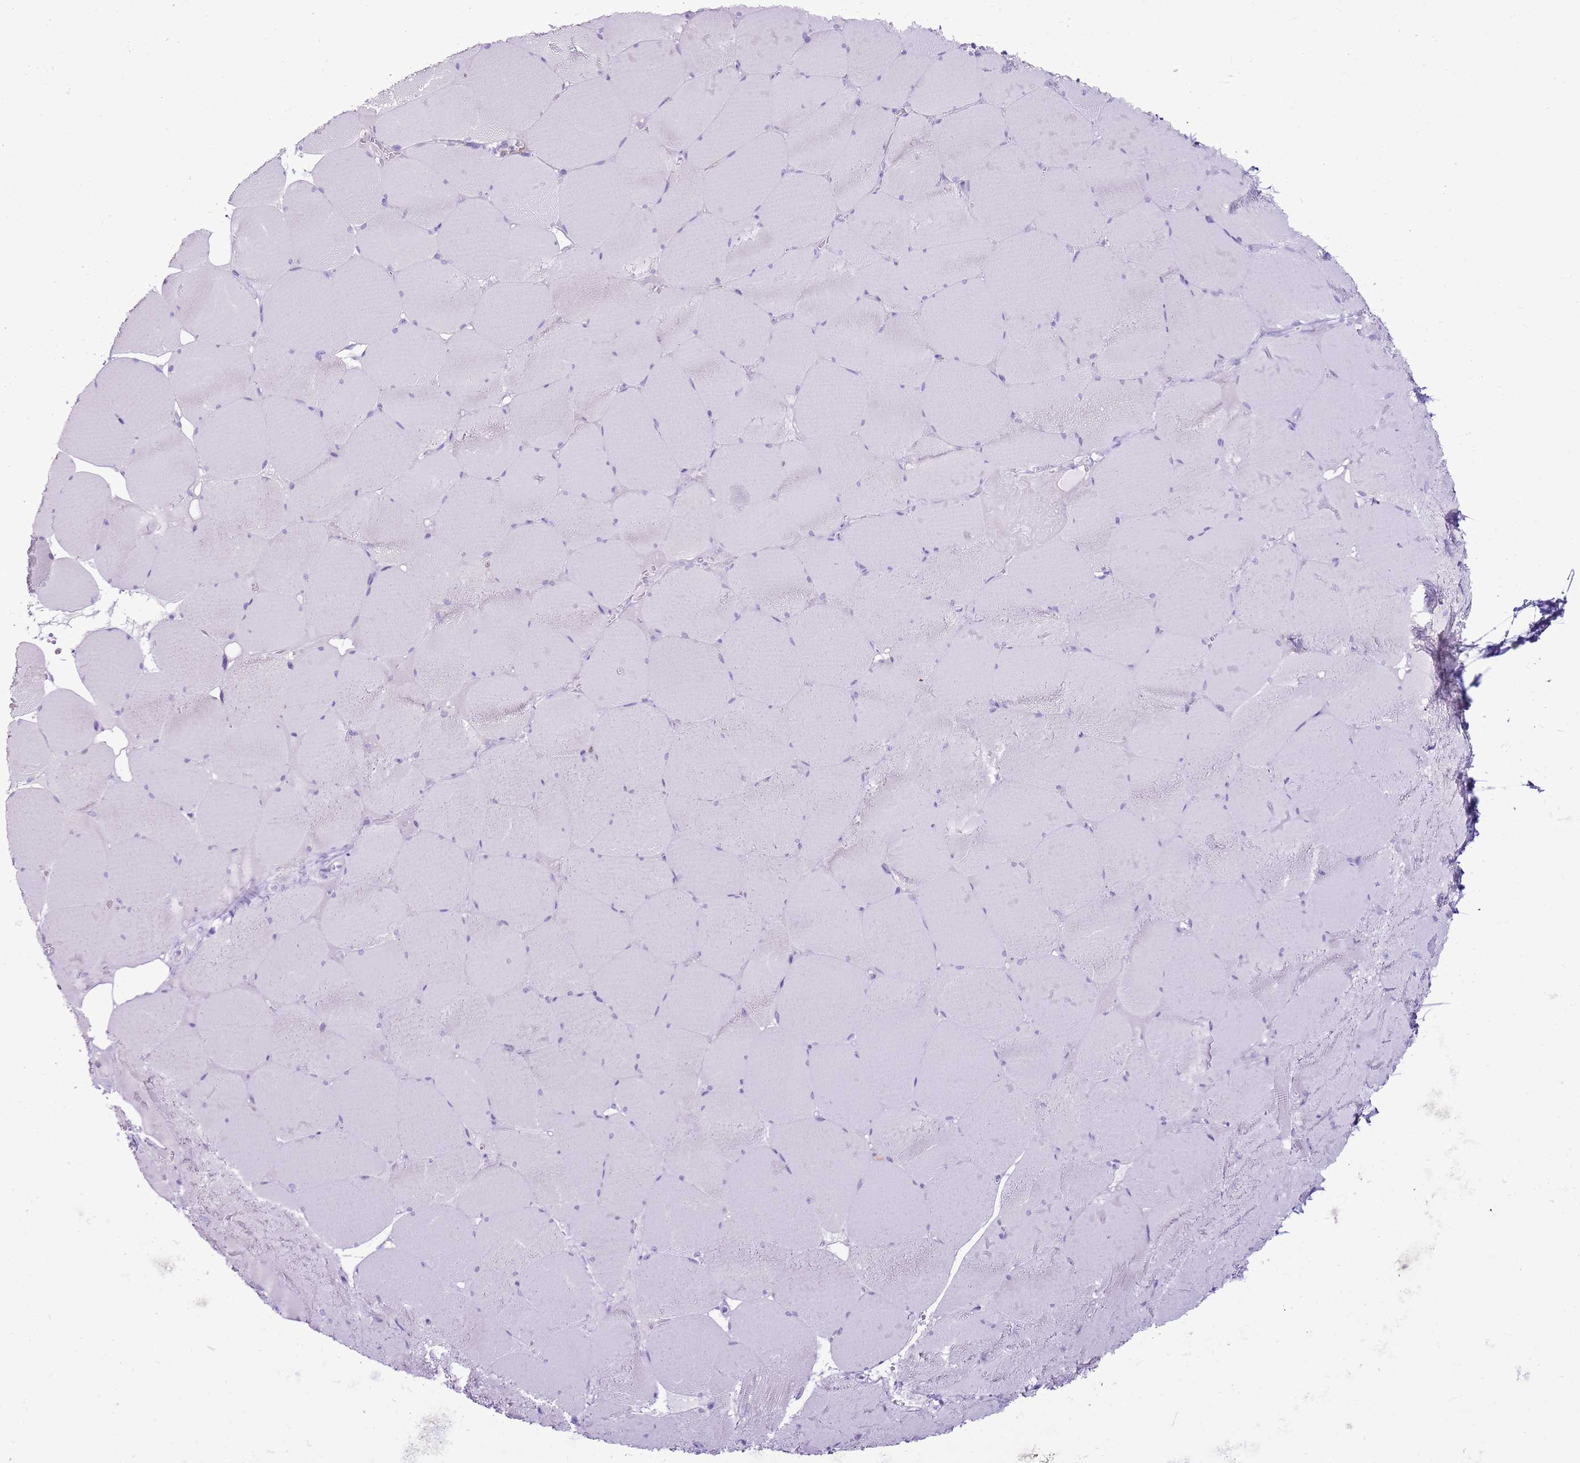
{"staining": {"intensity": "negative", "quantity": "none", "location": "none"}, "tissue": "skeletal muscle", "cell_type": "Myocytes", "image_type": "normal", "snomed": [{"axis": "morphology", "description": "Normal tissue, NOS"}, {"axis": "topography", "description": "Skeletal muscle"}, {"axis": "topography", "description": "Head-Neck"}], "caption": "Photomicrograph shows no significant protein positivity in myocytes of unremarkable skeletal muscle. (Immunohistochemistry (ihc), brightfield microscopy, high magnification).", "gene": "SPC25", "patient": {"sex": "male", "age": 66}}